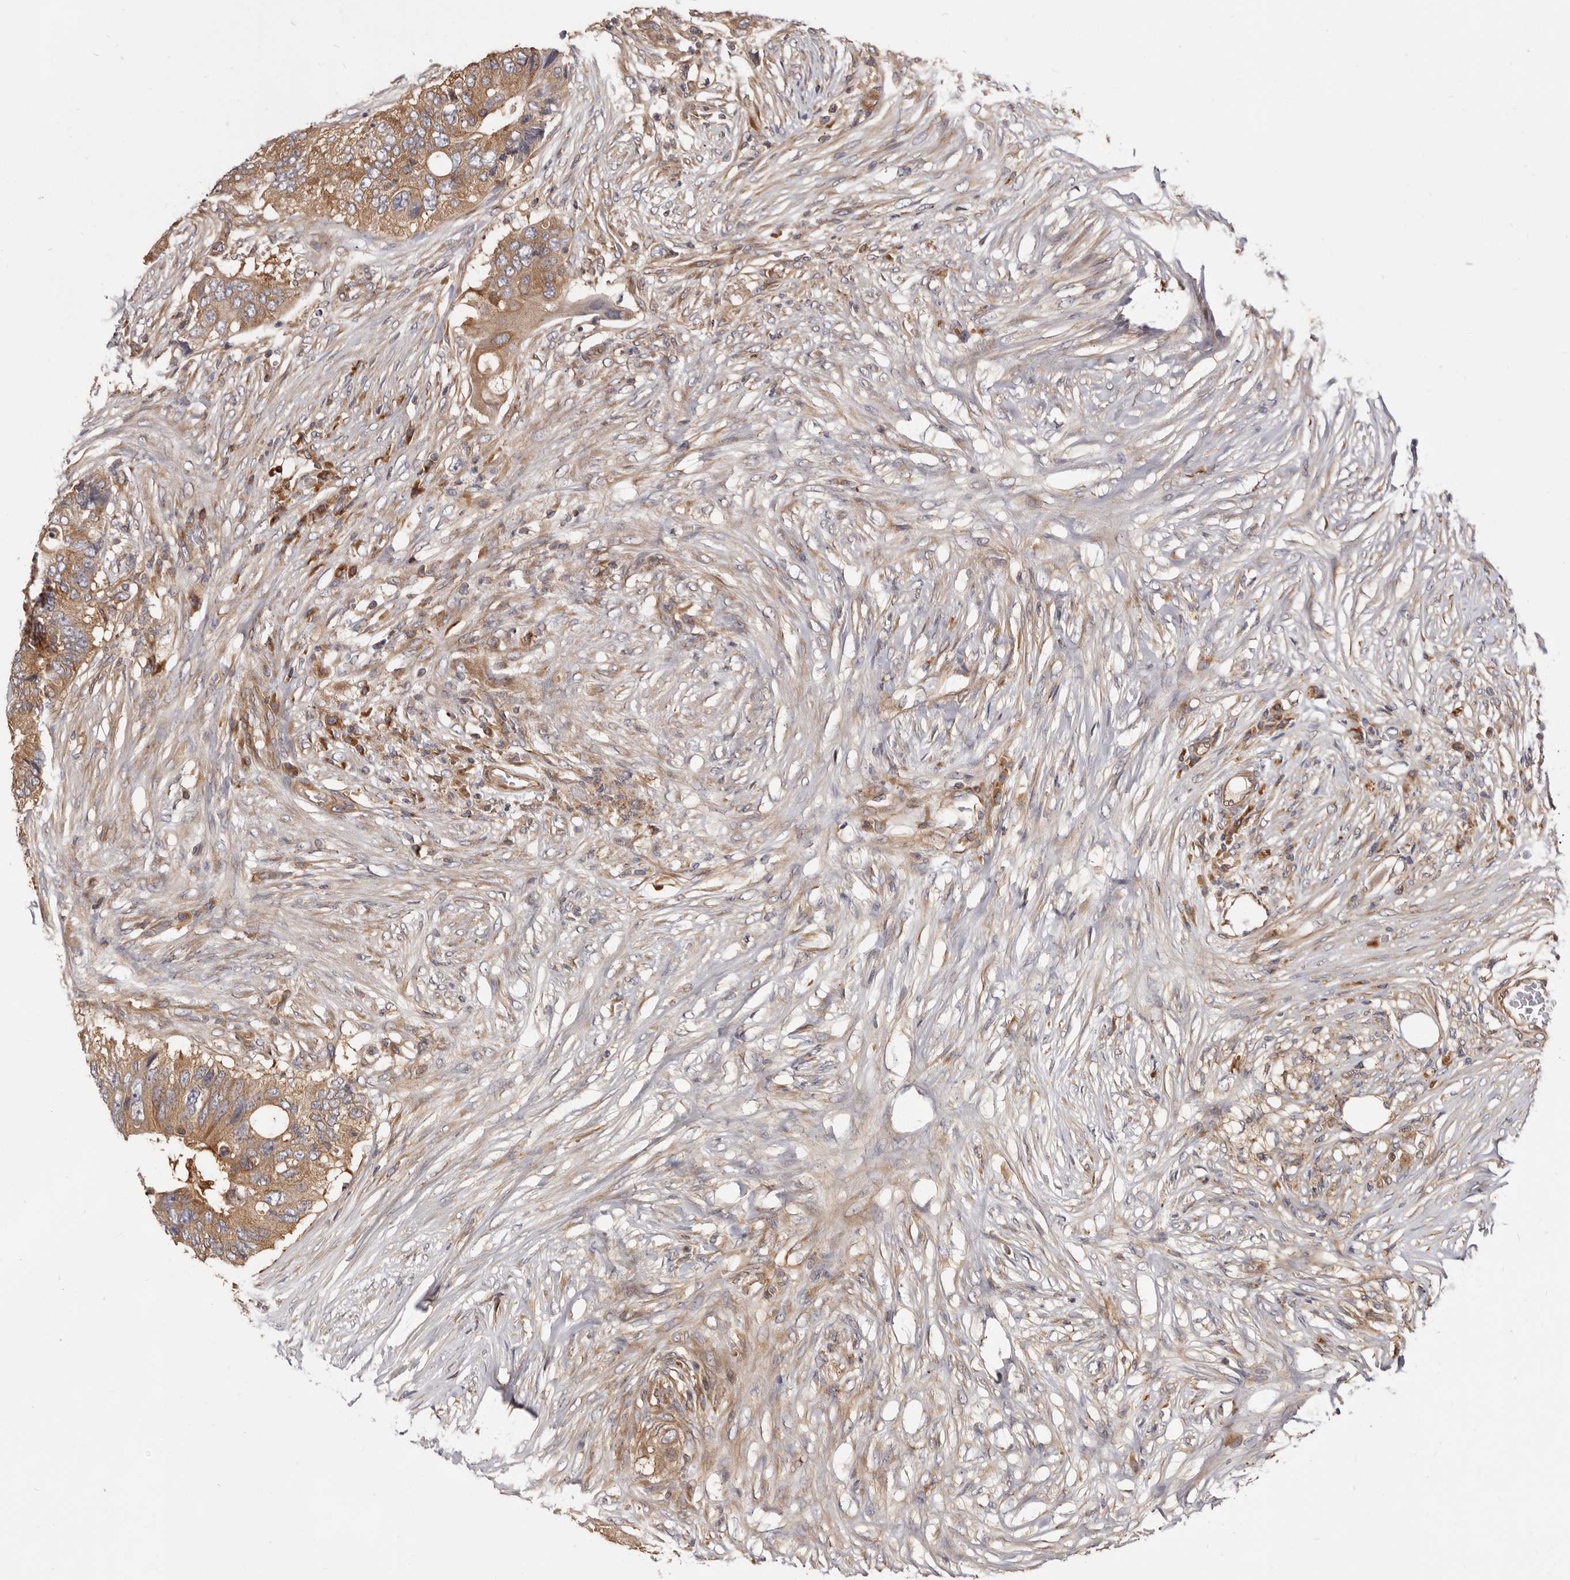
{"staining": {"intensity": "moderate", "quantity": "25%-75%", "location": "cytoplasmic/membranous"}, "tissue": "colorectal cancer", "cell_type": "Tumor cells", "image_type": "cancer", "snomed": [{"axis": "morphology", "description": "Adenocarcinoma, NOS"}, {"axis": "topography", "description": "Colon"}], "caption": "Brown immunohistochemical staining in human colorectal cancer (adenocarcinoma) exhibits moderate cytoplasmic/membranous expression in approximately 25%-75% of tumor cells.", "gene": "ADAMTS20", "patient": {"sex": "male", "age": 71}}